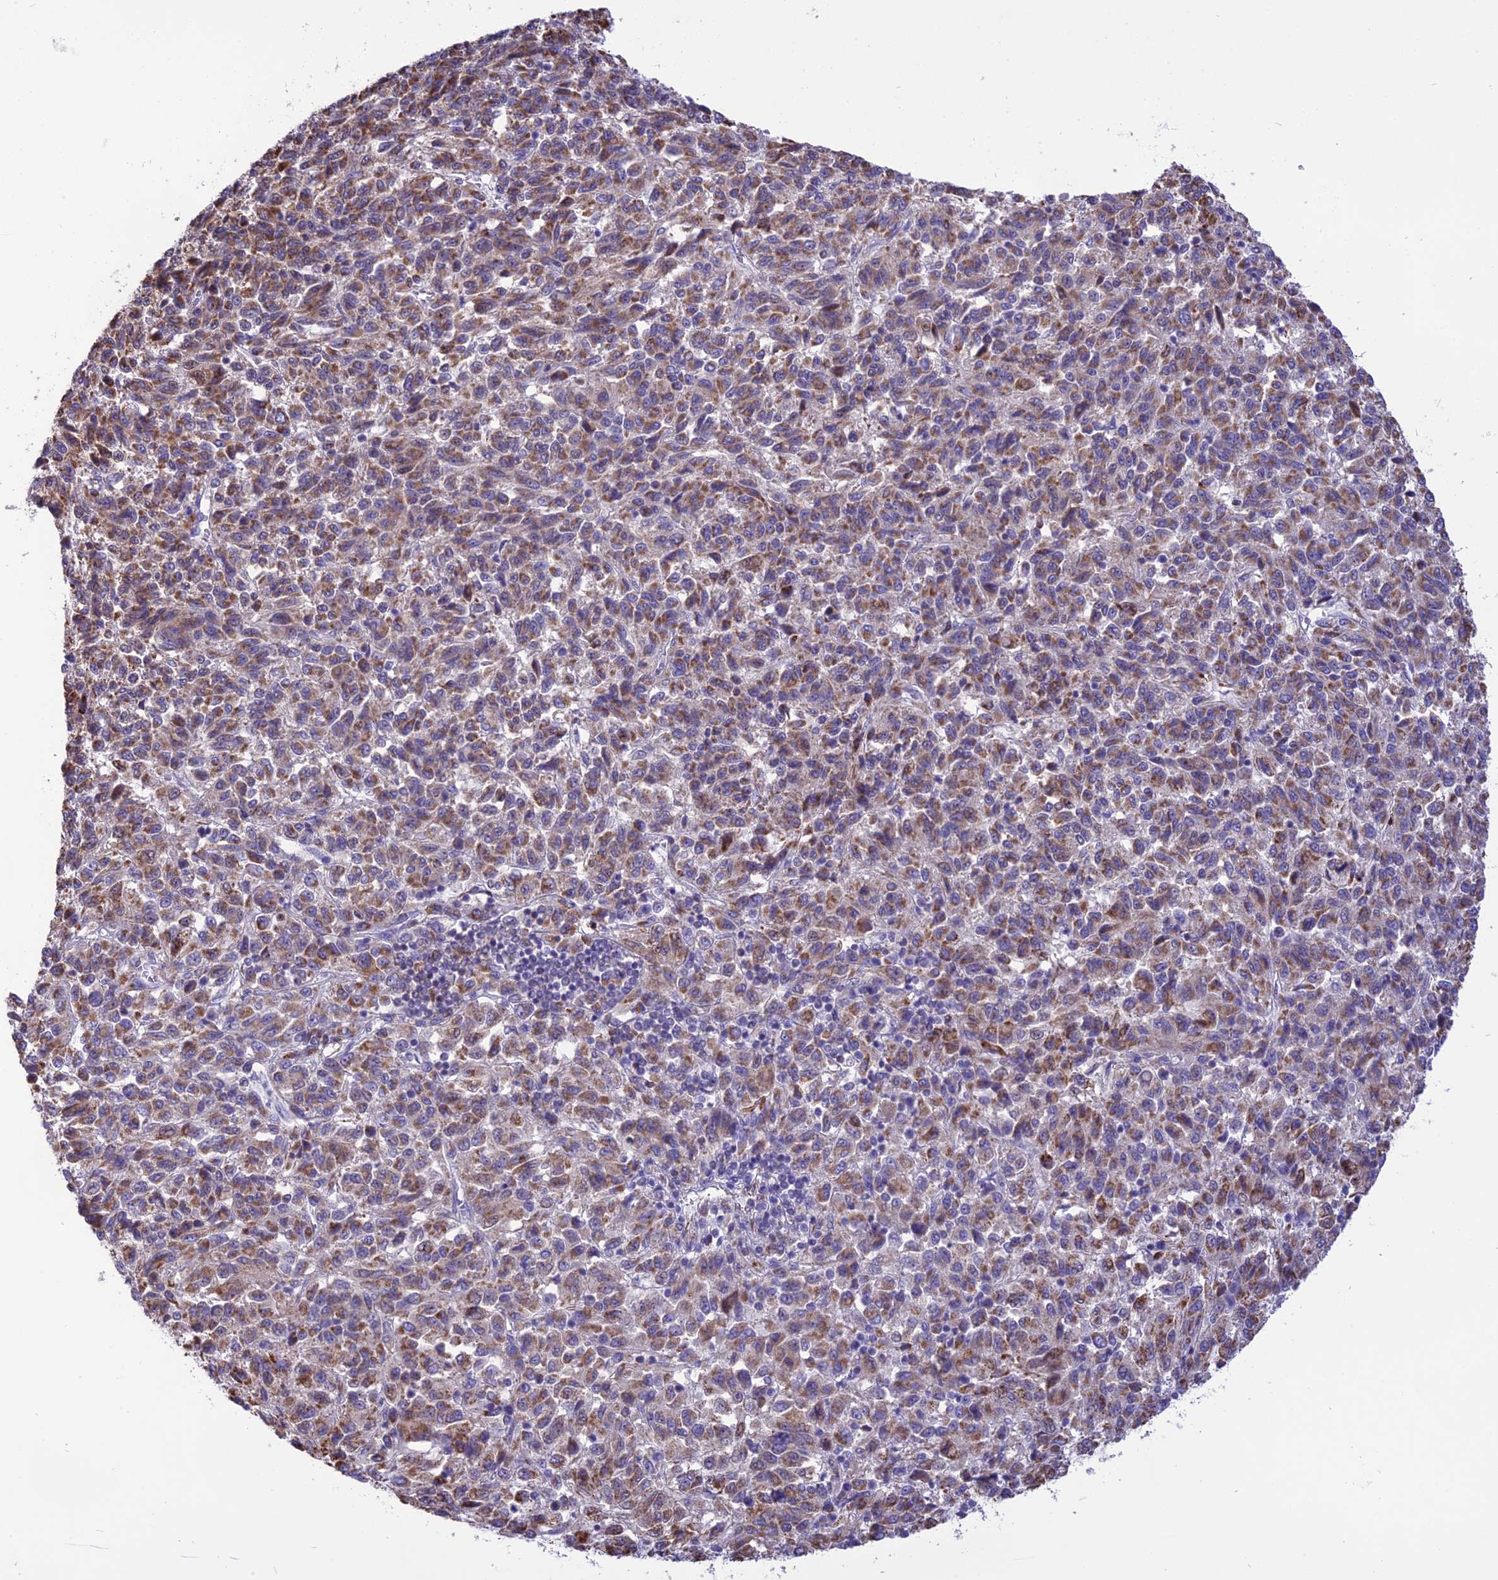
{"staining": {"intensity": "moderate", "quantity": ">75%", "location": "cytoplasmic/membranous"}, "tissue": "melanoma", "cell_type": "Tumor cells", "image_type": "cancer", "snomed": [{"axis": "morphology", "description": "Malignant melanoma, Metastatic site"}, {"axis": "topography", "description": "Lung"}], "caption": "This micrograph reveals immunohistochemistry (IHC) staining of melanoma, with medium moderate cytoplasmic/membranous staining in about >75% of tumor cells.", "gene": "DOC2B", "patient": {"sex": "male", "age": 64}}